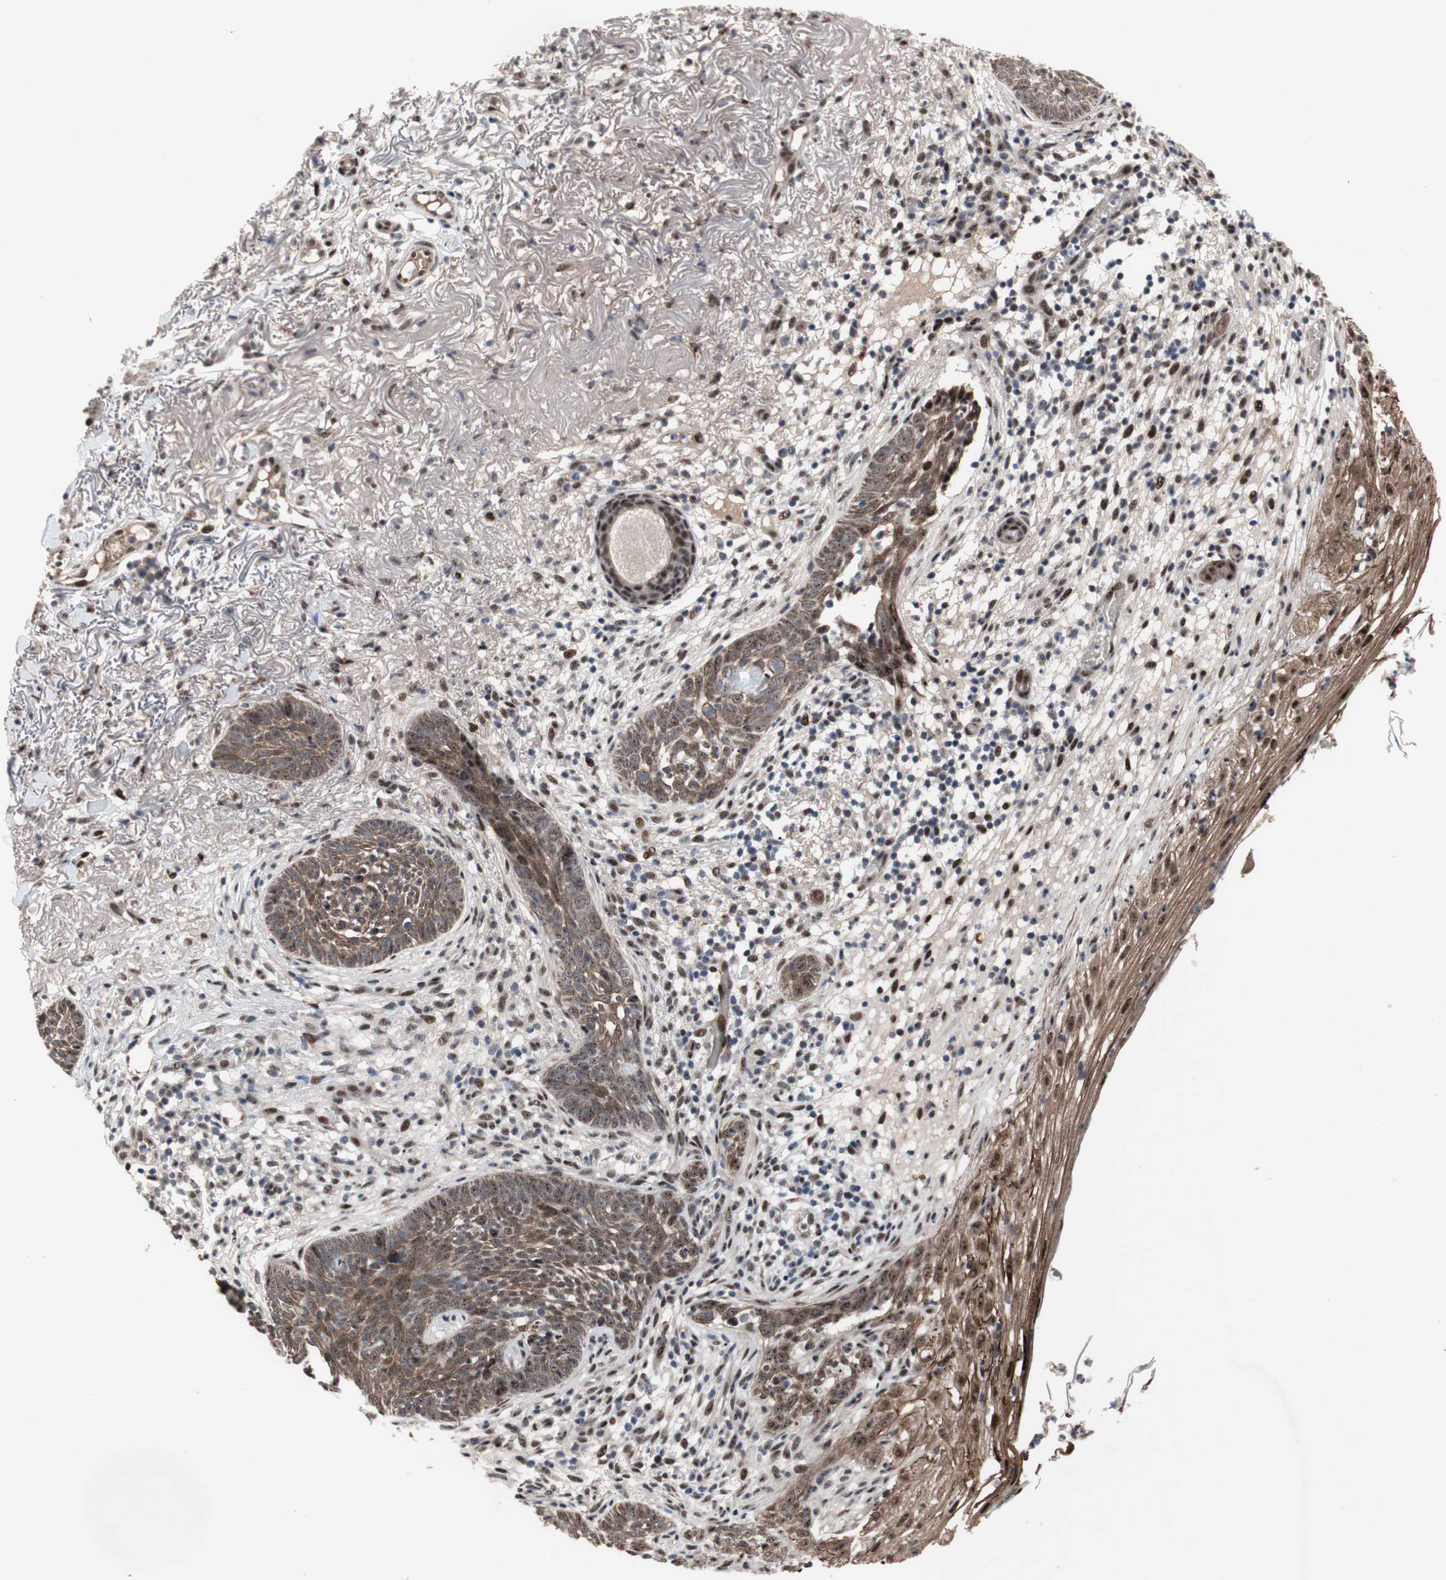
{"staining": {"intensity": "weak", "quantity": ">75%", "location": "cytoplasmic/membranous,nuclear"}, "tissue": "skin cancer", "cell_type": "Tumor cells", "image_type": "cancer", "snomed": [{"axis": "morphology", "description": "Basal cell carcinoma"}, {"axis": "topography", "description": "Skin"}], "caption": "A brown stain labels weak cytoplasmic/membranous and nuclear staining of a protein in human skin basal cell carcinoma tumor cells.", "gene": "SOX7", "patient": {"sex": "female", "age": 70}}